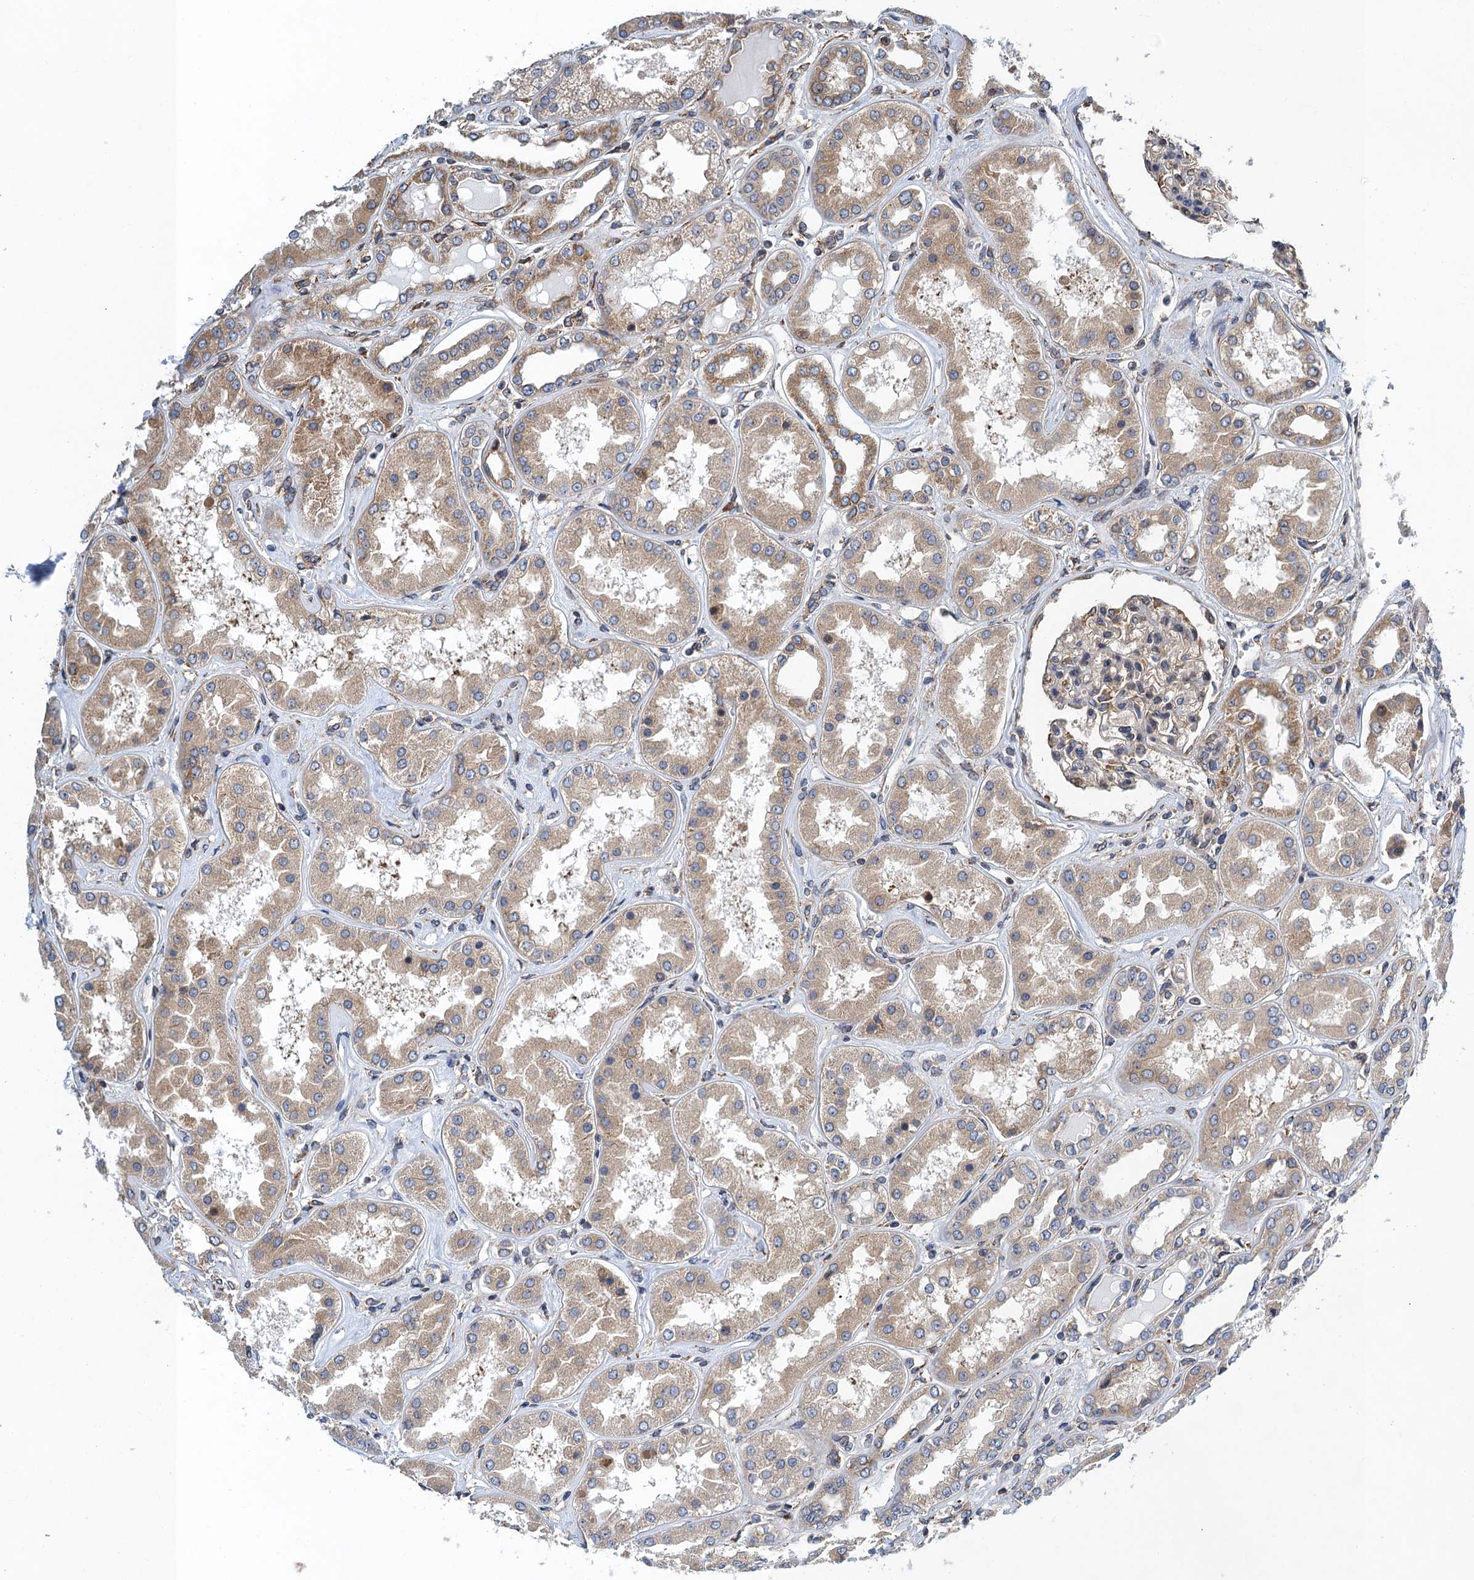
{"staining": {"intensity": "moderate", "quantity": "25%-75%", "location": "cytoplasmic/membranous"}, "tissue": "kidney", "cell_type": "Cells in glomeruli", "image_type": "normal", "snomed": [{"axis": "morphology", "description": "Normal tissue, NOS"}, {"axis": "topography", "description": "Kidney"}], "caption": "Brown immunohistochemical staining in benign kidney reveals moderate cytoplasmic/membranous staining in about 25%-75% of cells in glomeruli.", "gene": "MDM1", "patient": {"sex": "female", "age": 56}}